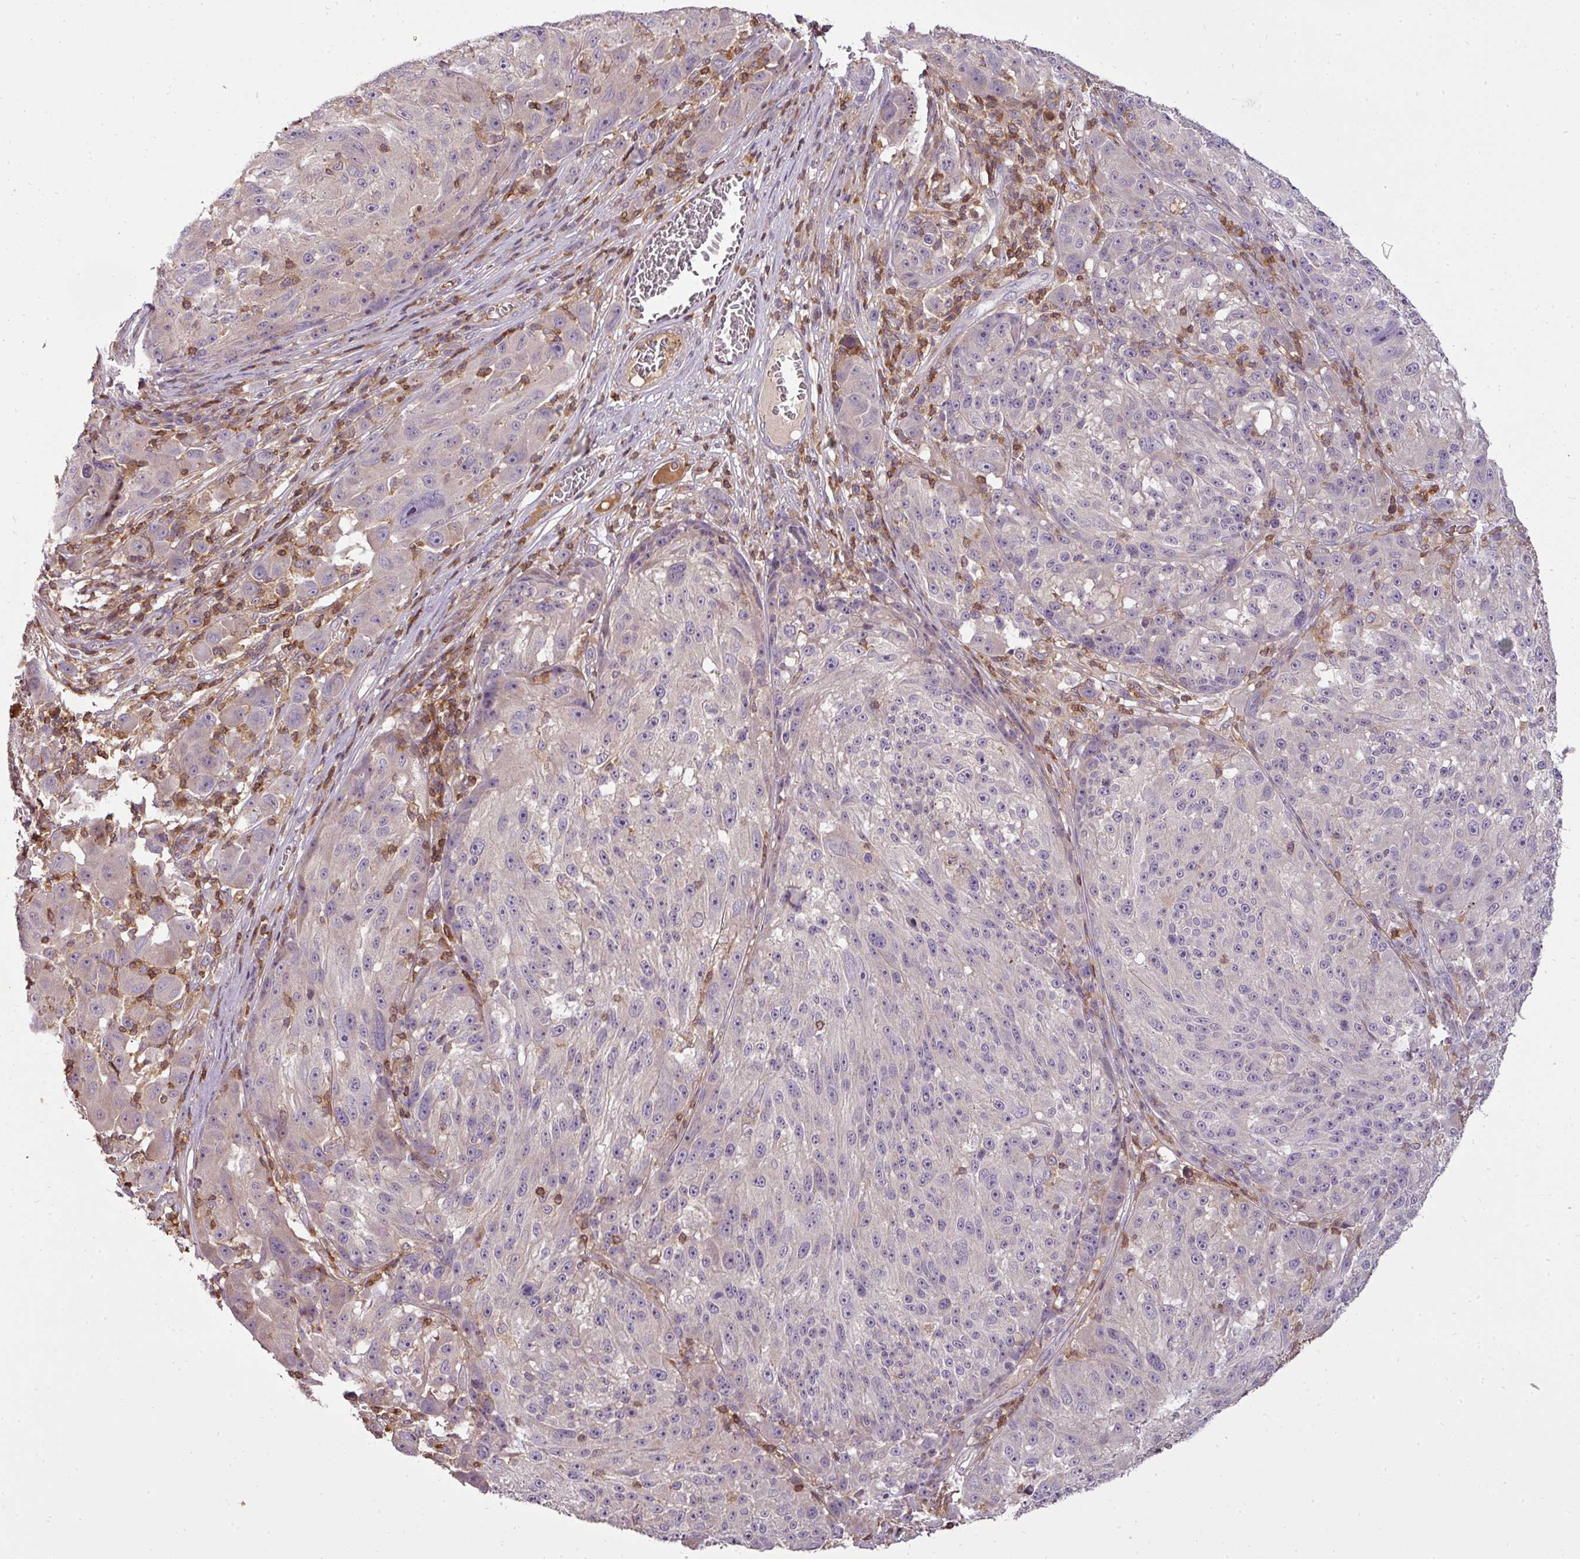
{"staining": {"intensity": "negative", "quantity": "none", "location": "none"}, "tissue": "melanoma", "cell_type": "Tumor cells", "image_type": "cancer", "snomed": [{"axis": "morphology", "description": "Malignant melanoma, NOS"}, {"axis": "topography", "description": "Skin"}], "caption": "Melanoma stained for a protein using immunohistochemistry exhibits no expression tumor cells.", "gene": "STK4", "patient": {"sex": "male", "age": 53}}